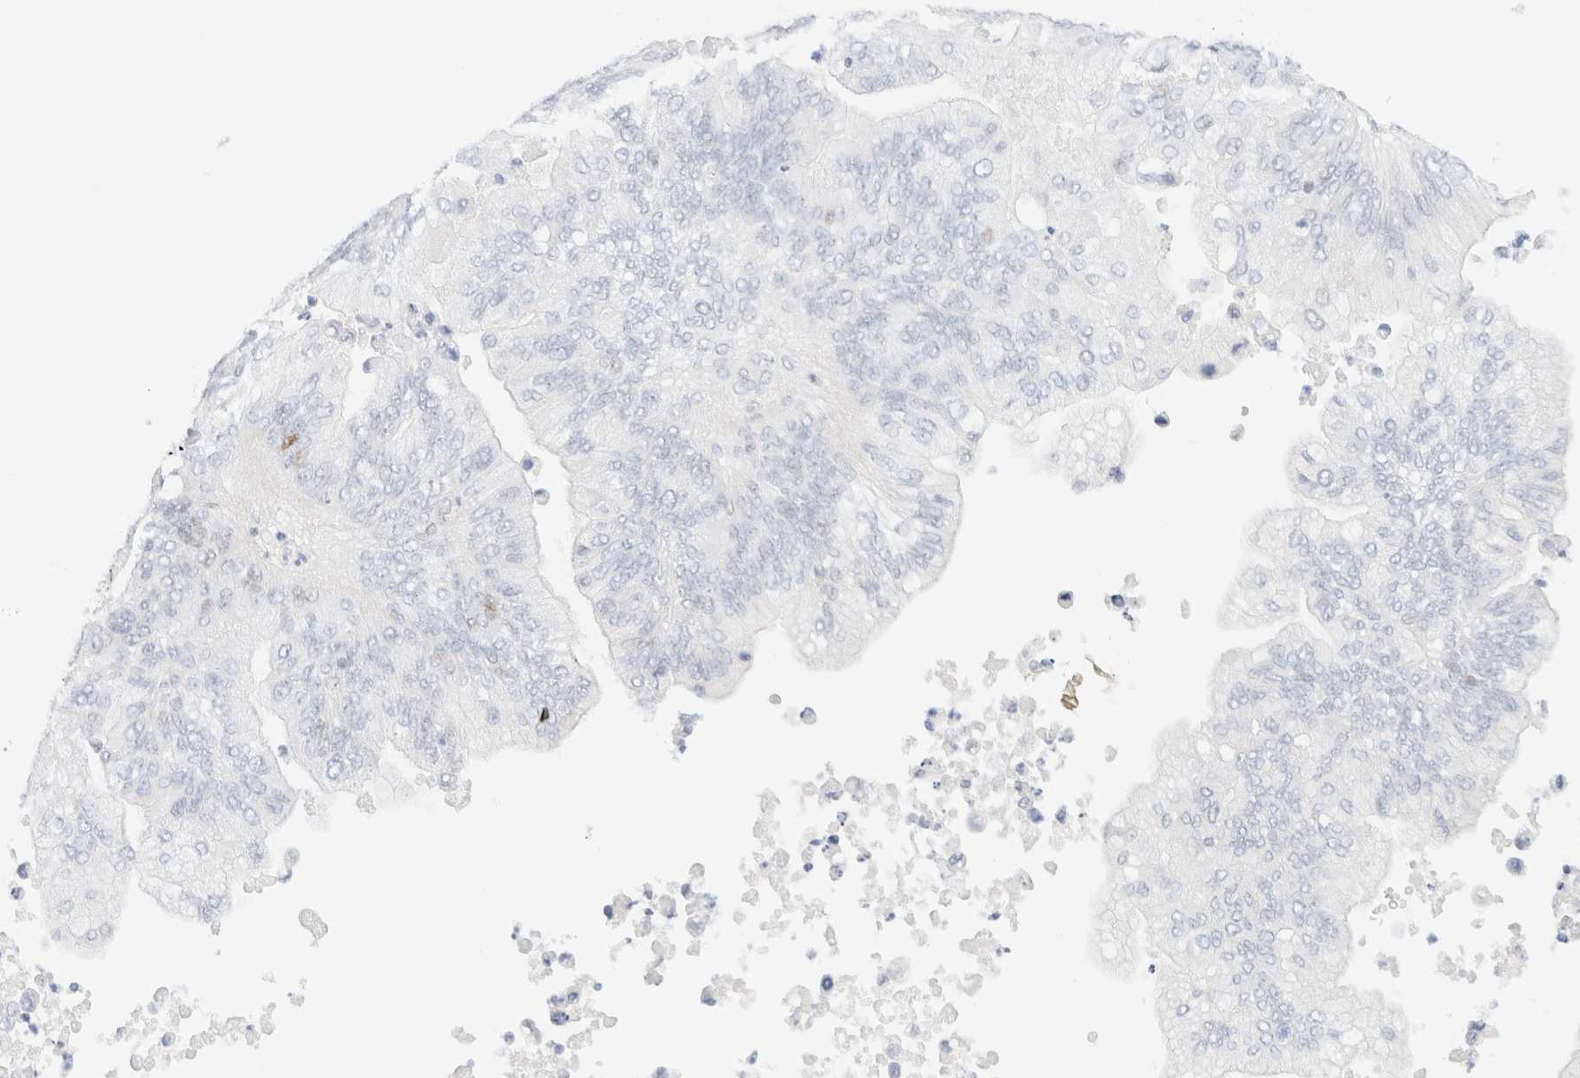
{"staining": {"intensity": "negative", "quantity": "none", "location": "none"}, "tissue": "ovarian cancer", "cell_type": "Tumor cells", "image_type": "cancer", "snomed": [{"axis": "morphology", "description": "Cystadenocarcinoma, mucinous, NOS"}, {"axis": "topography", "description": "Ovary"}], "caption": "High power microscopy photomicrograph of an IHC histopathology image of ovarian cancer, revealing no significant positivity in tumor cells.", "gene": "IKZF3", "patient": {"sex": "female", "age": 61}}